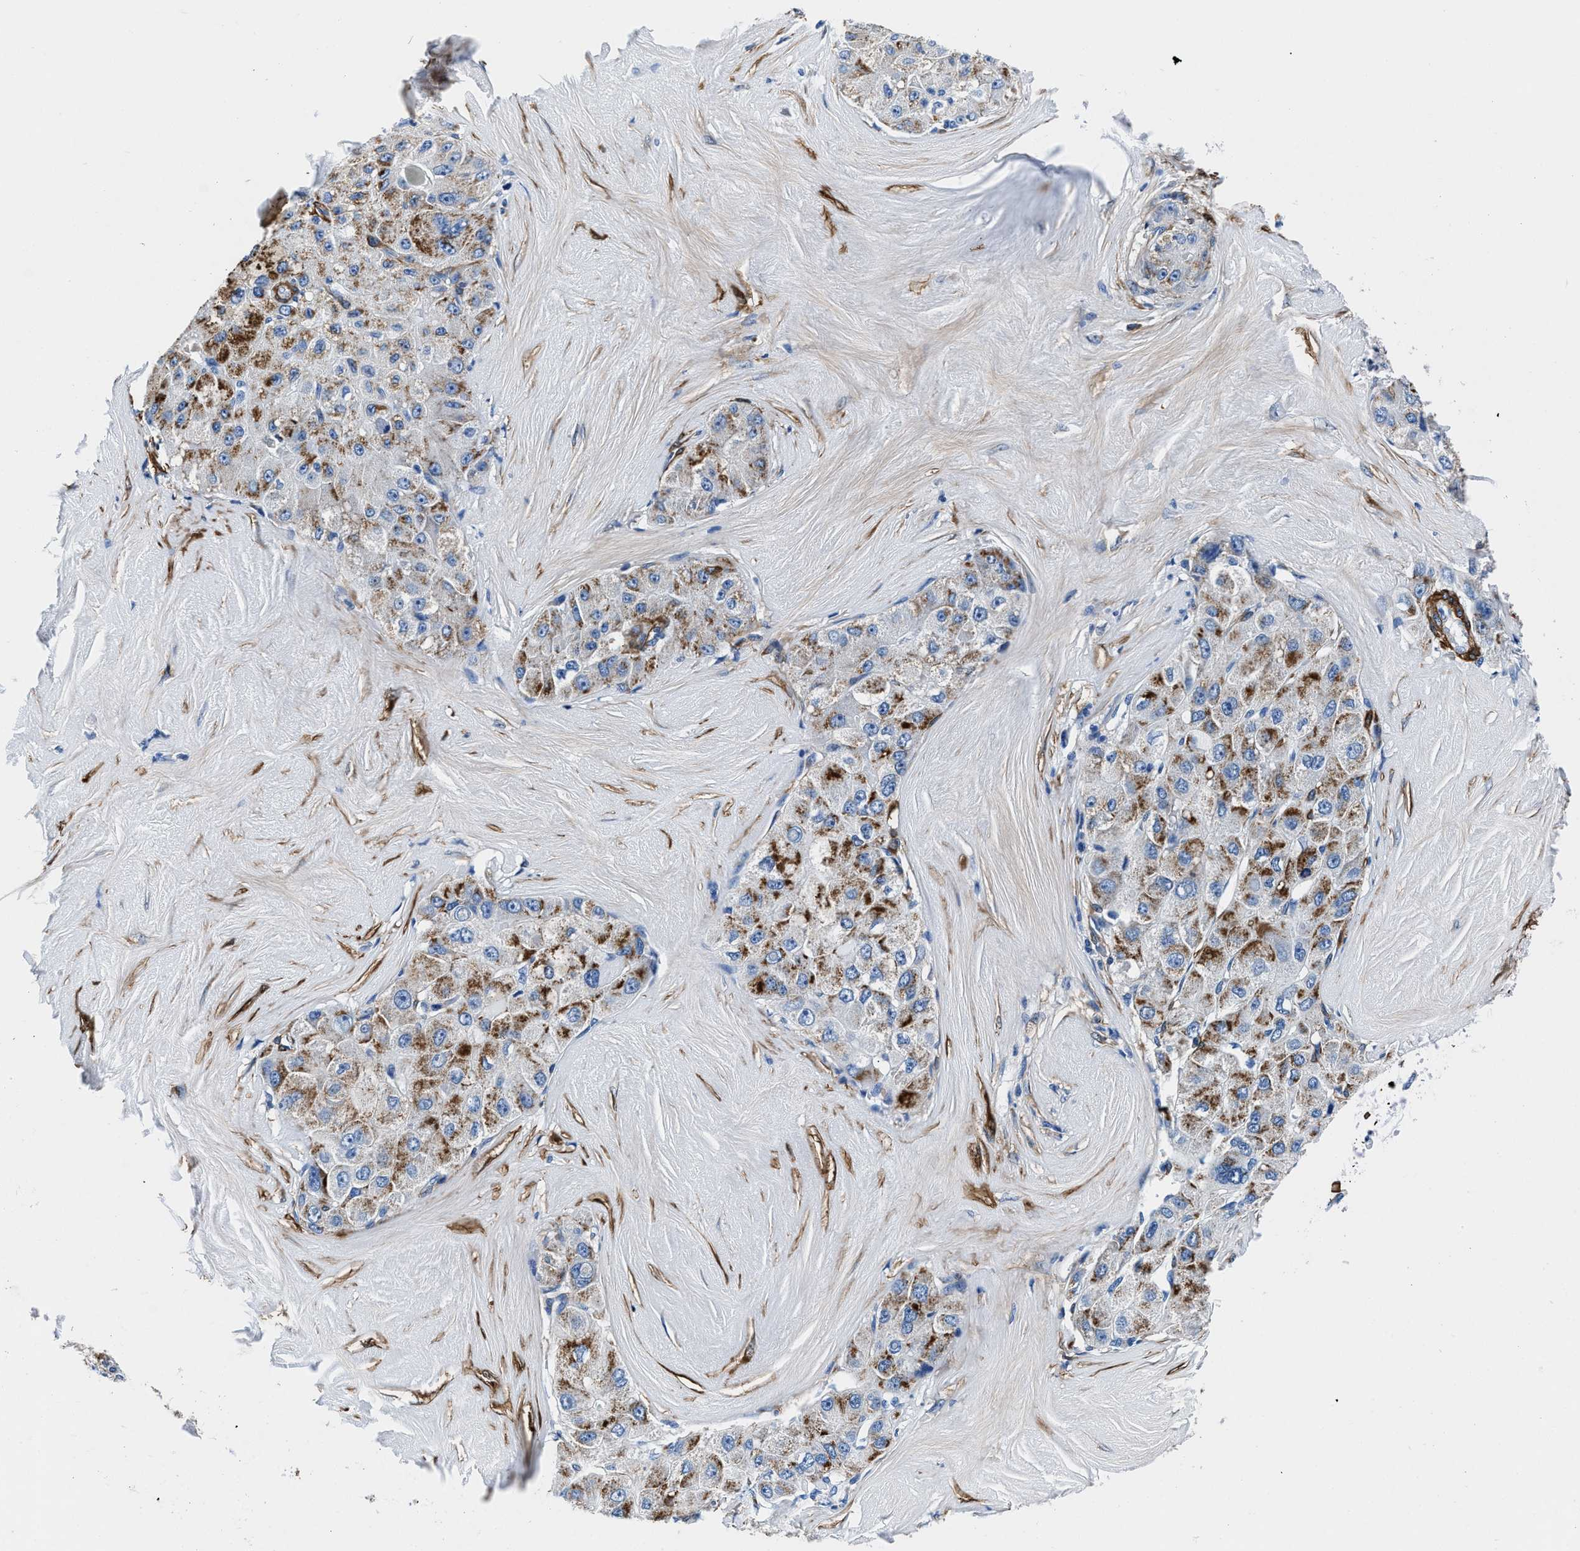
{"staining": {"intensity": "moderate", "quantity": ">75%", "location": "cytoplasmic/membranous"}, "tissue": "liver cancer", "cell_type": "Tumor cells", "image_type": "cancer", "snomed": [{"axis": "morphology", "description": "Carcinoma, Hepatocellular, NOS"}, {"axis": "topography", "description": "Liver"}], "caption": "Immunohistochemistry (IHC) of liver hepatocellular carcinoma shows medium levels of moderate cytoplasmic/membranous positivity in about >75% of tumor cells.", "gene": "TEX261", "patient": {"sex": "male", "age": 80}}